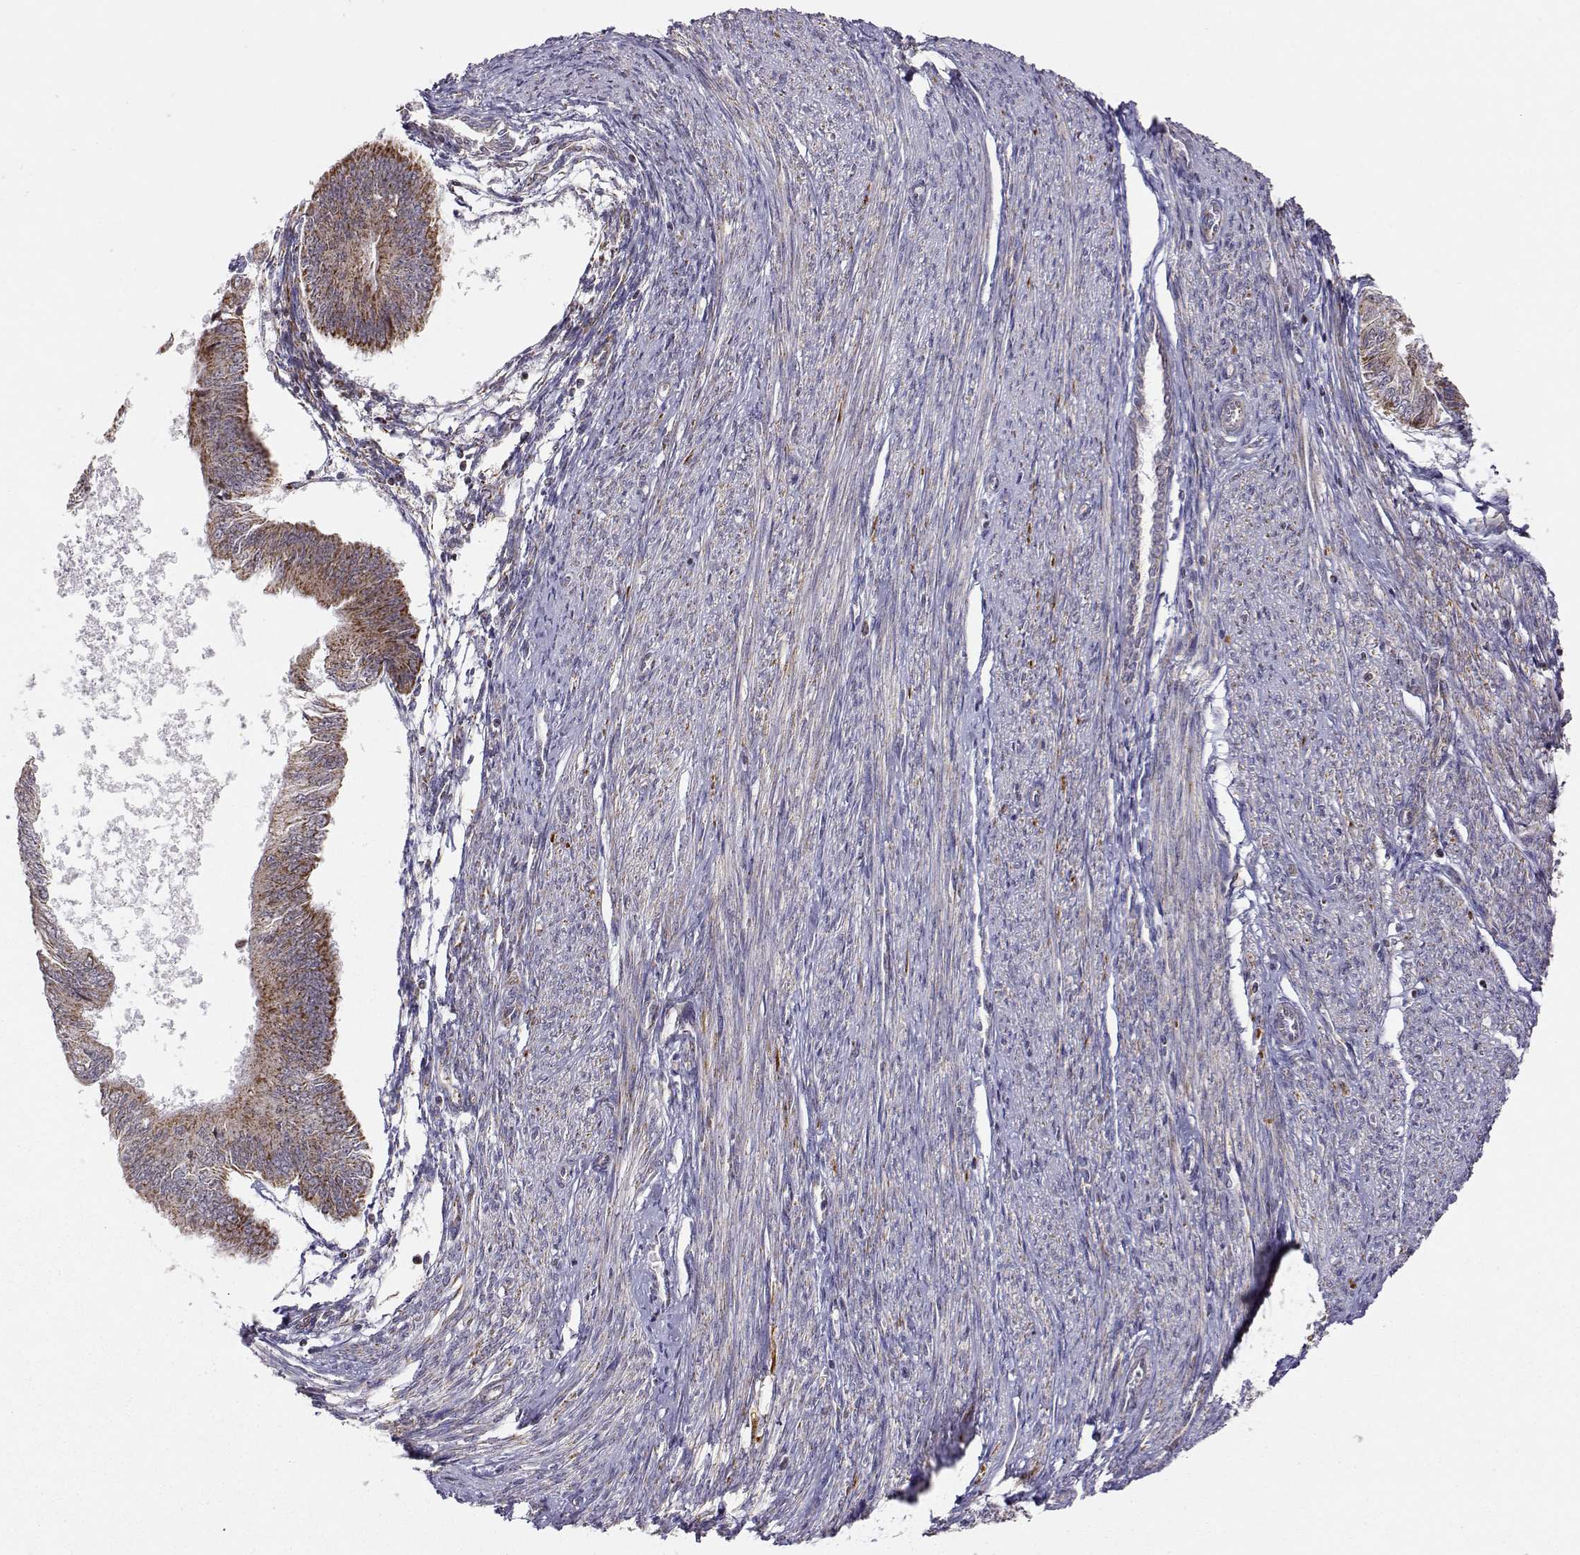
{"staining": {"intensity": "strong", "quantity": "<25%", "location": "cytoplasmic/membranous"}, "tissue": "endometrial cancer", "cell_type": "Tumor cells", "image_type": "cancer", "snomed": [{"axis": "morphology", "description": "Adenocarcinoma, NOS"}, {"axis": "topography", "description": "Endometrium"}], "caption": "Protein positivity by immunohistochemistry demonstrates strong cytoplasmic/membranous positivity in approximately <25% of tumor cells in endometrial adenocarcinoma. The staining was performed using DAB to visualize the protein expression in brown, while the nuclei were stained in blue with hematoxylin (Magnification: 20x).", "gene": "EXOG", "patient": {"sex": "female", "age": 58}}